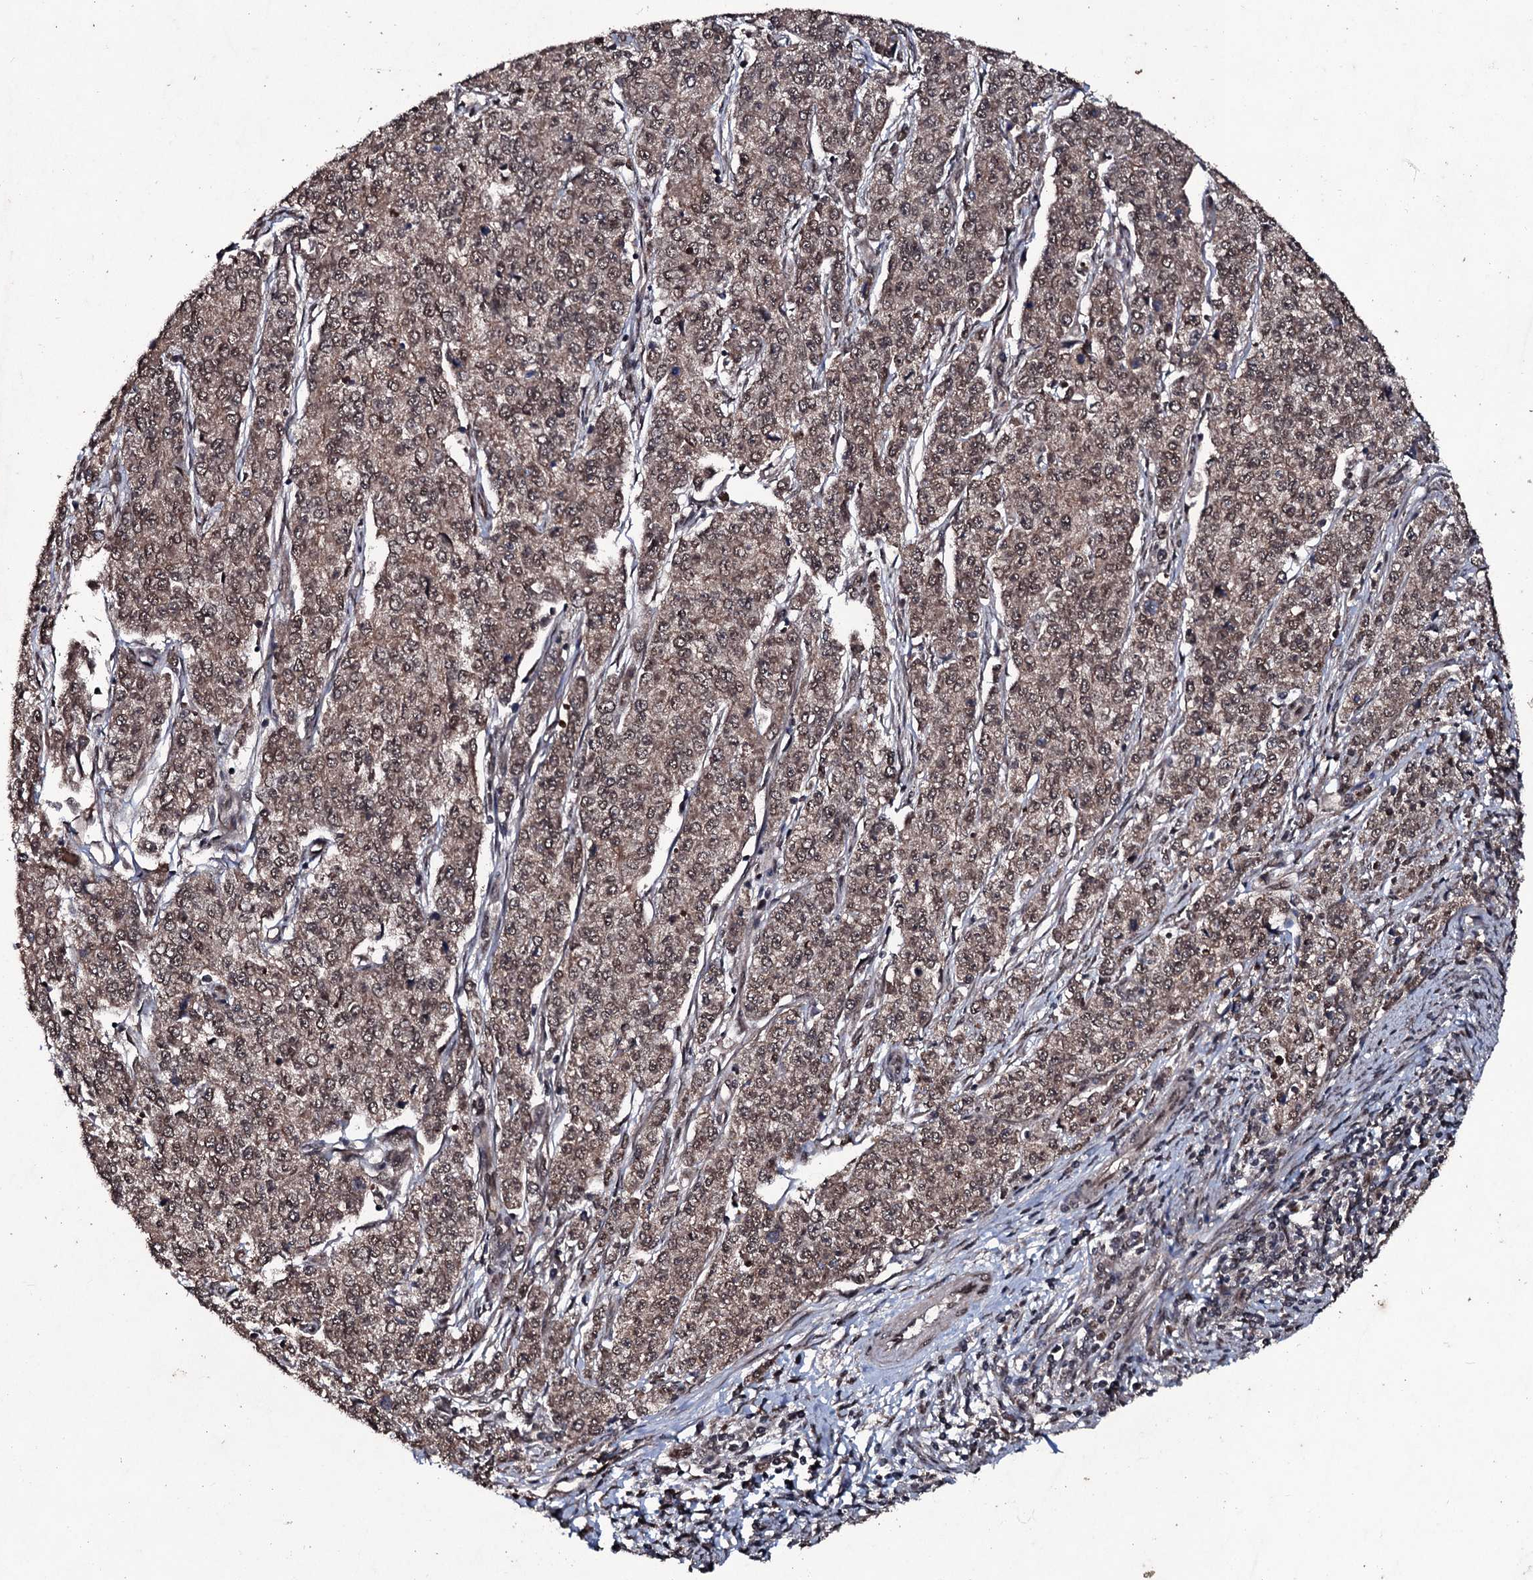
{"staining": {"intensity": "weak", "quantity": ">75%", "location": "cytoplasmic/membranous,nuclear"}, "tissue": "endometrial cancer", "cell_type": "Tumor cells", "image_type": "cancer", "snomed": [{"axis": "morphology", "description": "Adenocarcinoma, NOS"}, {"axis": "topography", "description": "Endometrium"}], "caption": "Endometrial cancer stained with a brown dye shows weak cytoplasmic/membranous and nuclear positive staining in approximately >75% of tumor cells.", "gene": "MRPS31", "patient": {"sex": "female", "age": 50}}